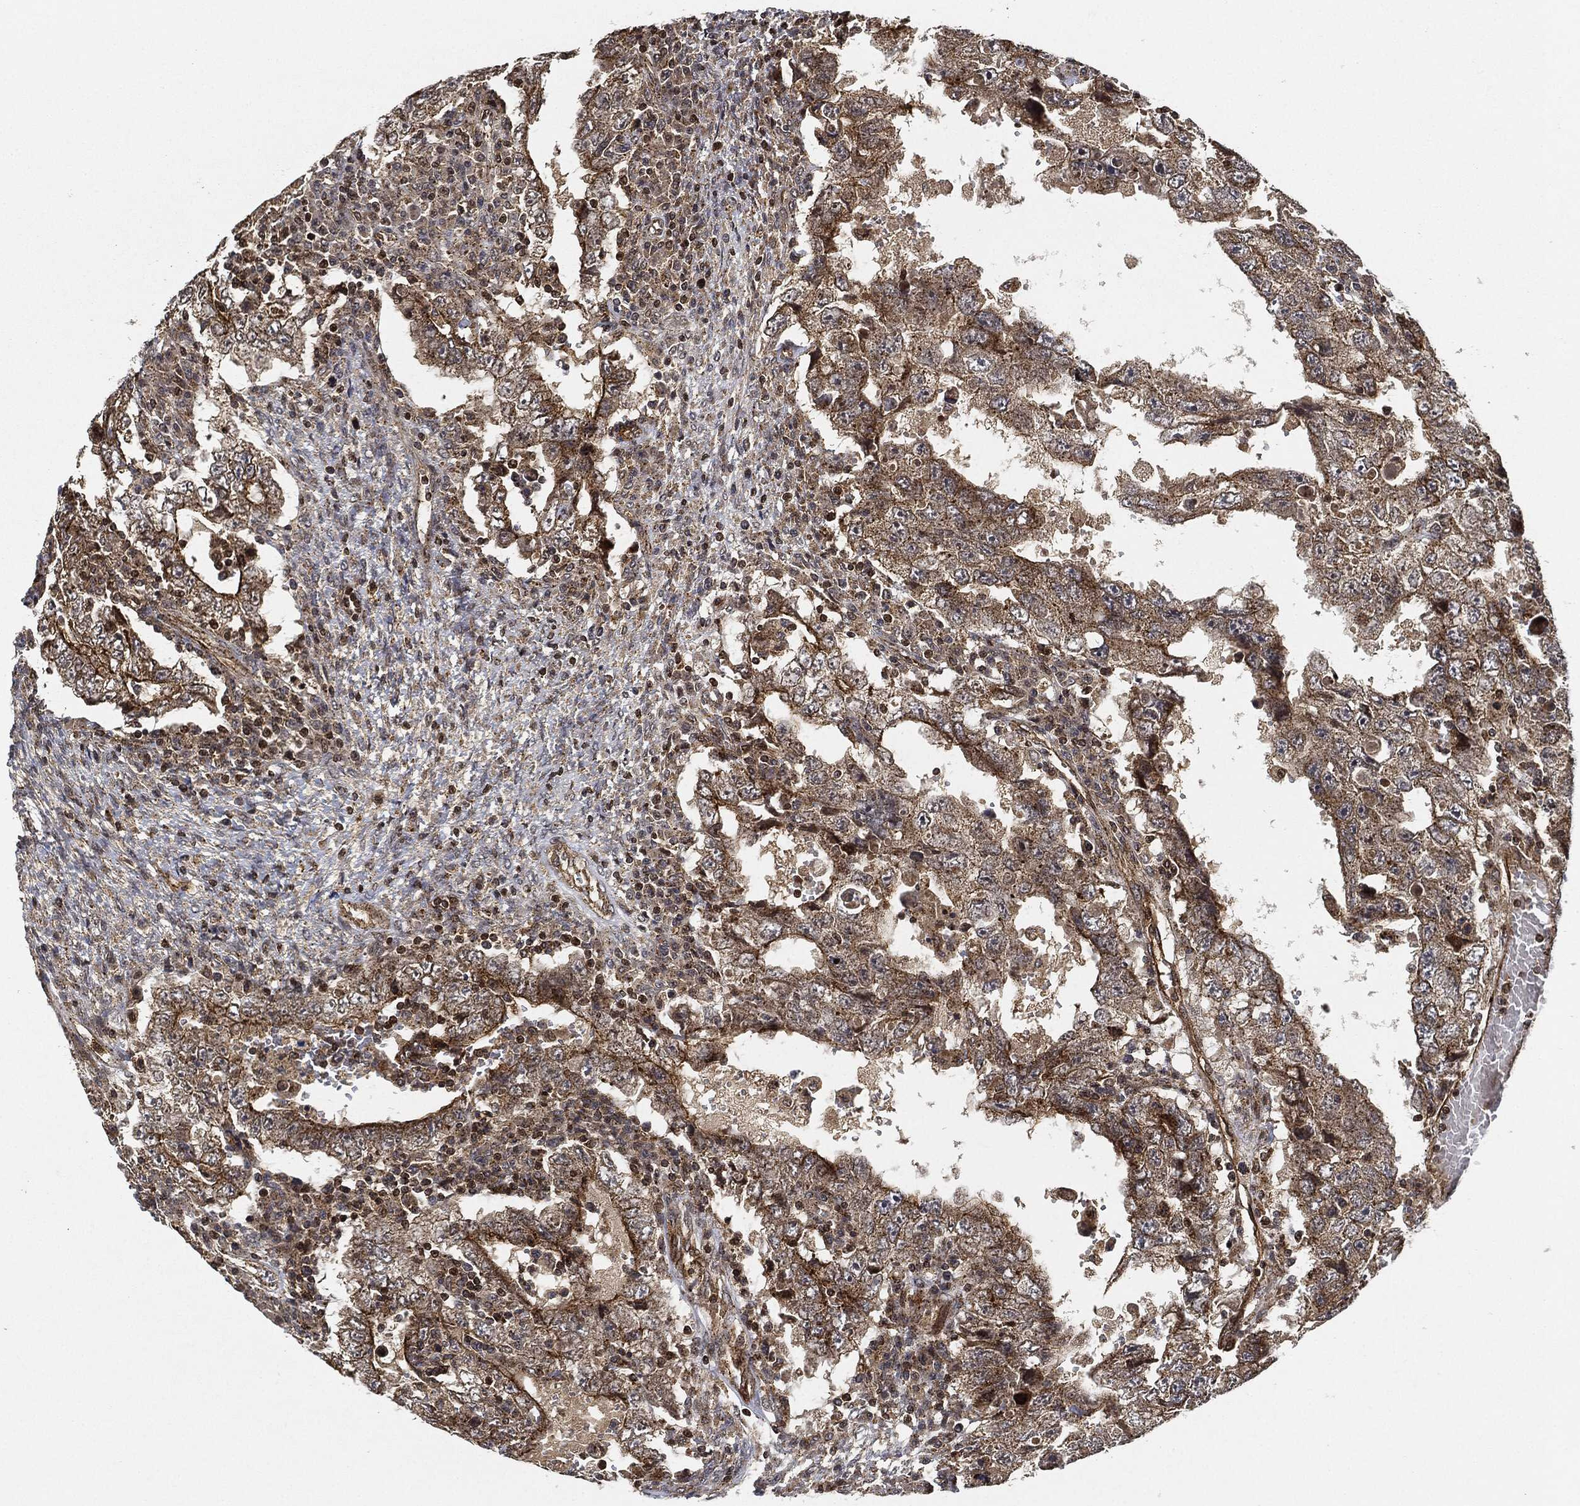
{"staining": {"intensity": "strong", "quantity": "25%-75%", "location": "cytoplasmic/membranous"}, "tissue": "testis cancer", "cell_type": "Tumor cells", "image_type": "cancer", "snomed": [{"axis": "morphology", "description": "Carcinoma, Embryonal, NOS"}, {"axis": "topography", "description": "Testis"}], "caption": "Immunohistochemical staining of human testis embryonal carcinoma demonstrates high levels of strong cytoplasmic/membranous protein positivity in about 25%-75% of tumor cells.", "gene": "MAP3K3", "patient": {"sex": "male", "age": 26}}